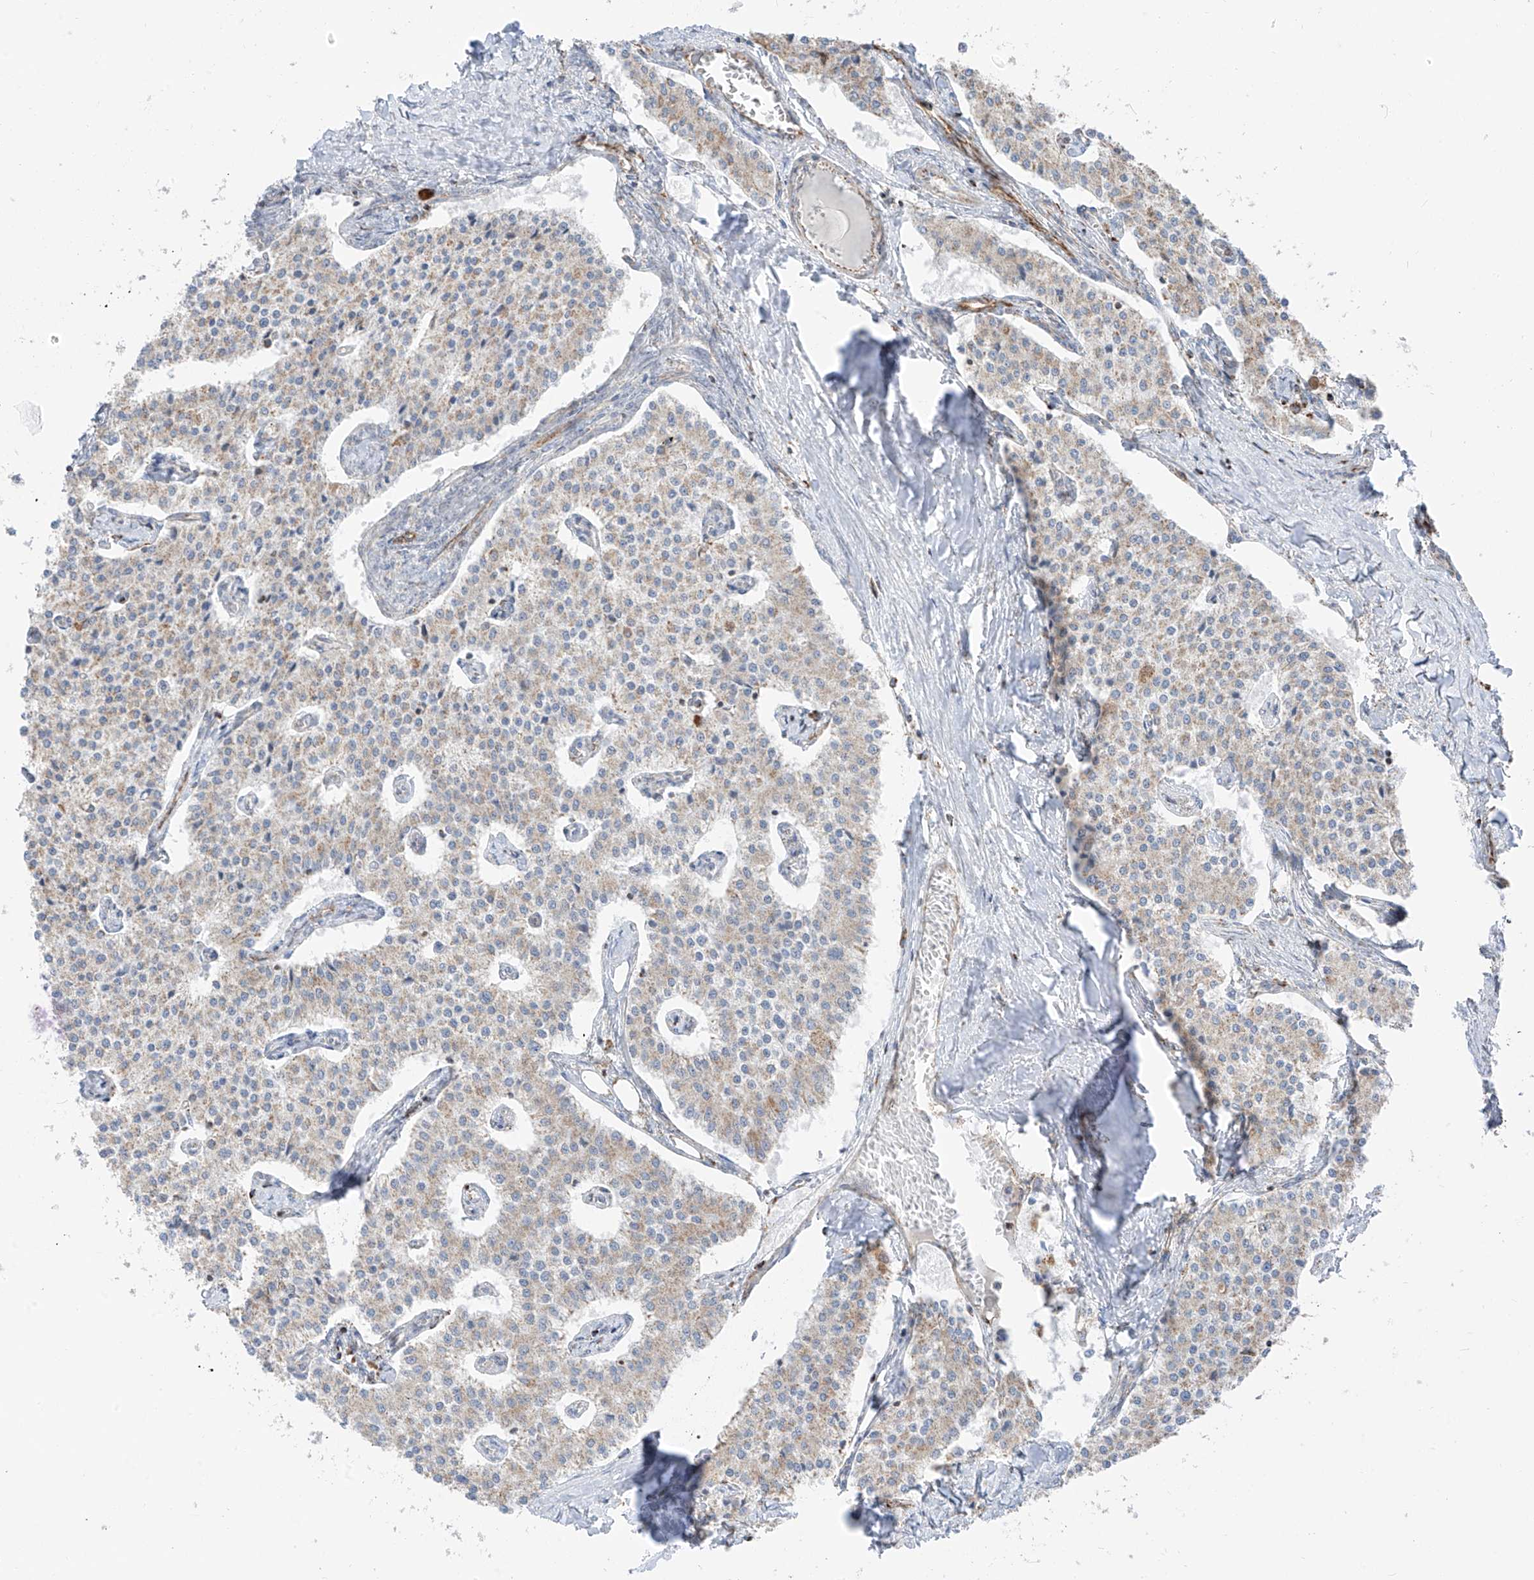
{"staining": {"intensity": "weak", "quantity": "<25%", "location": "cytoplasmic/membranous"}, "tissue": "carcinoid", "cell_type": "Tumor cells", "image_type": "cancer", "snomed": [{"axis": "morphology", "description": "Carcinoid, malignant, NOS"}, {"axis": "topography", "description": "Colon"}], "caption": "Carcinoid was stained to show a protein in brown. There is no significant positivity in tumor cells.", "gene": "ETHE1", "patient": {"sex": "female", "age": 52}}